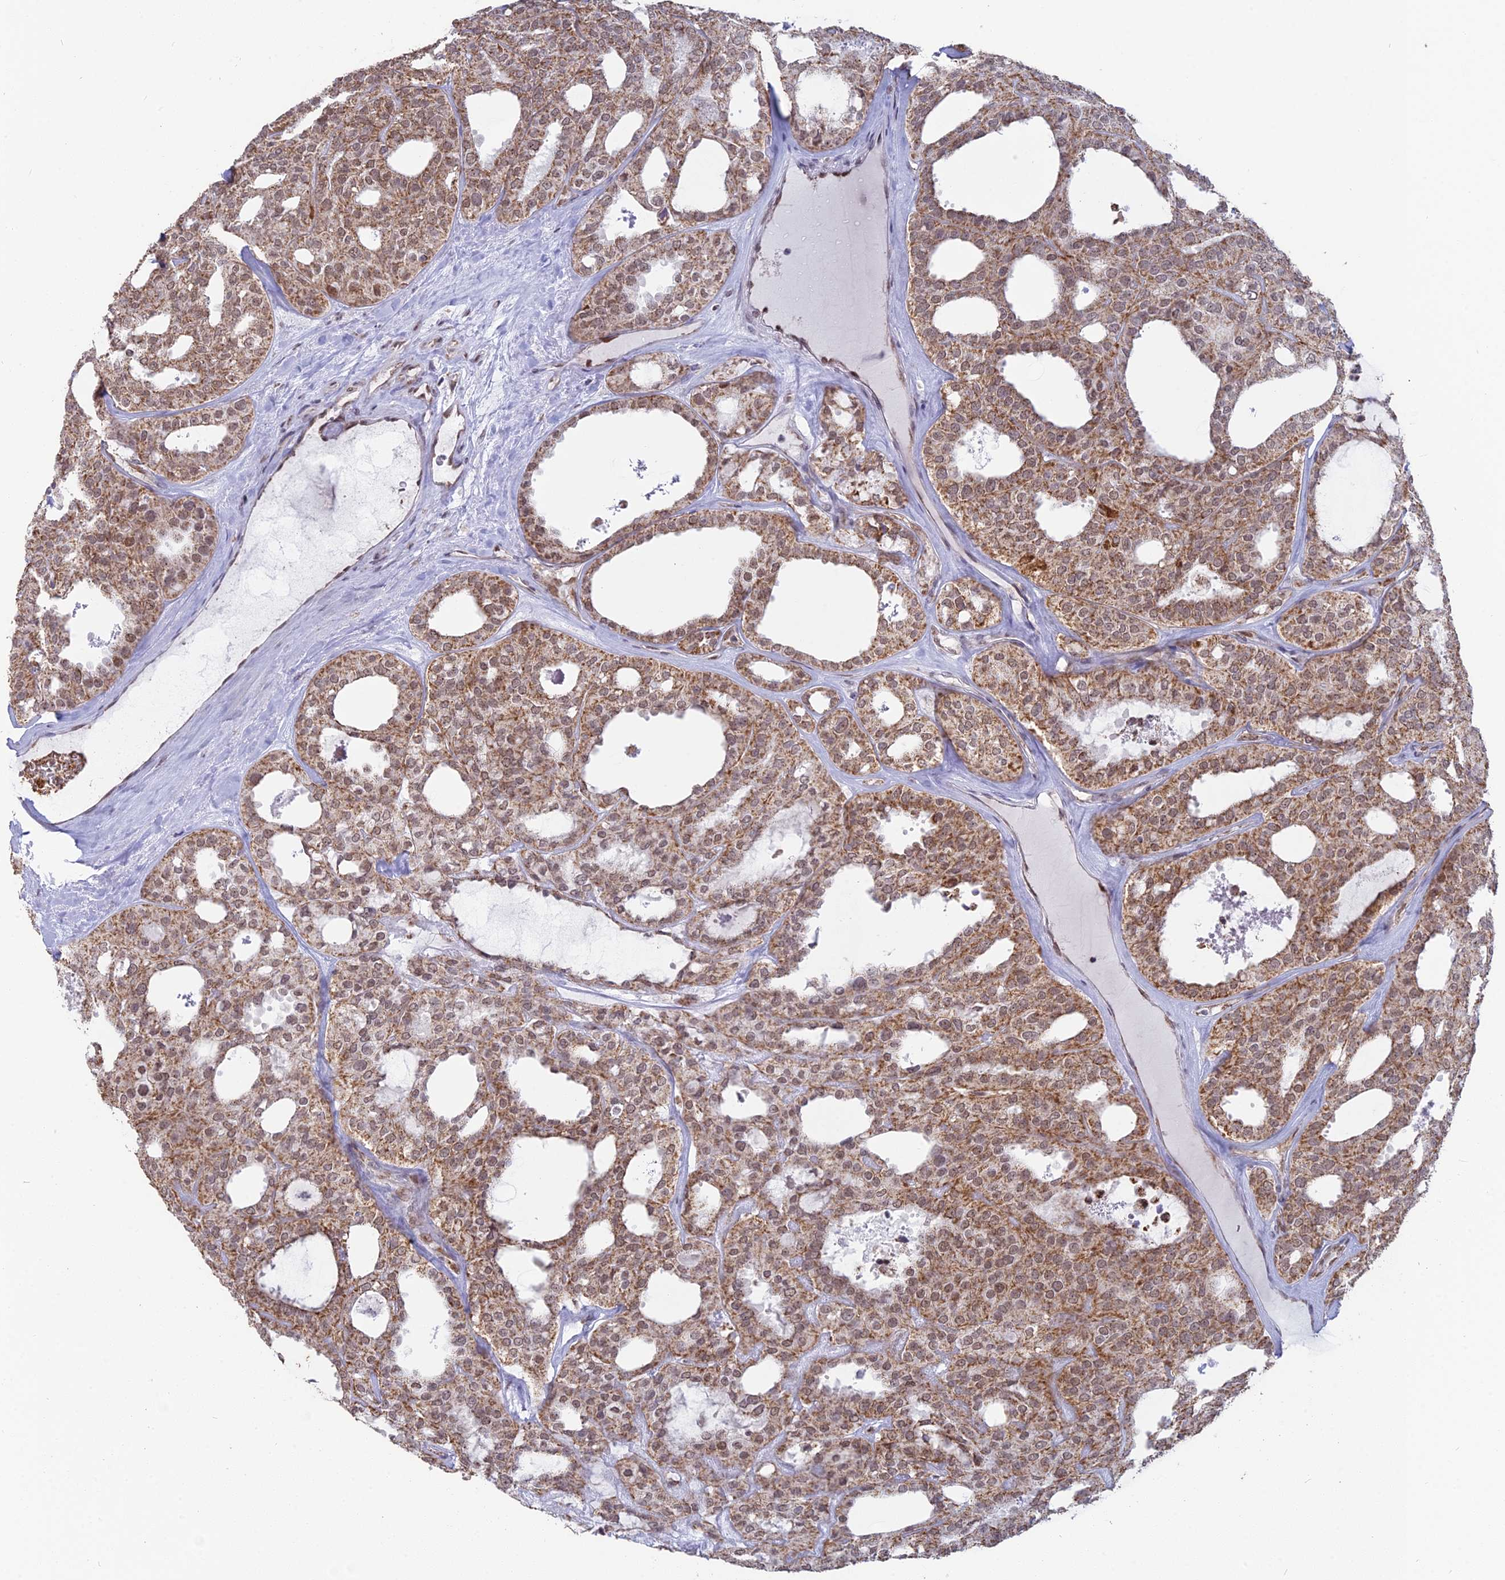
{"staining": {"intensity": "weak", "quantity": "25%-75%", "location": "cytoplasmic/membranous,nuclear"}, "tissue": "thyroid cancer", "cell_type": "Tumor cells", "image_type": "cancer", "snomed": [{"axis": "morphology", "description": "Follicular adenoma carcinoma, NOS"}, {"axis": "topography", "description": "Thyroid gland"}], "caption": "Thyroid cancer (follicular adenoma carcinoma) tissue reveals weak cytoplasmic/membranous and nuclear staining in approximately 25%-75% of tumor cells, visualized by immunohistochemistry.", "gene": "ARHGAP40", "patient": {"sex": "male", "age": 75}}